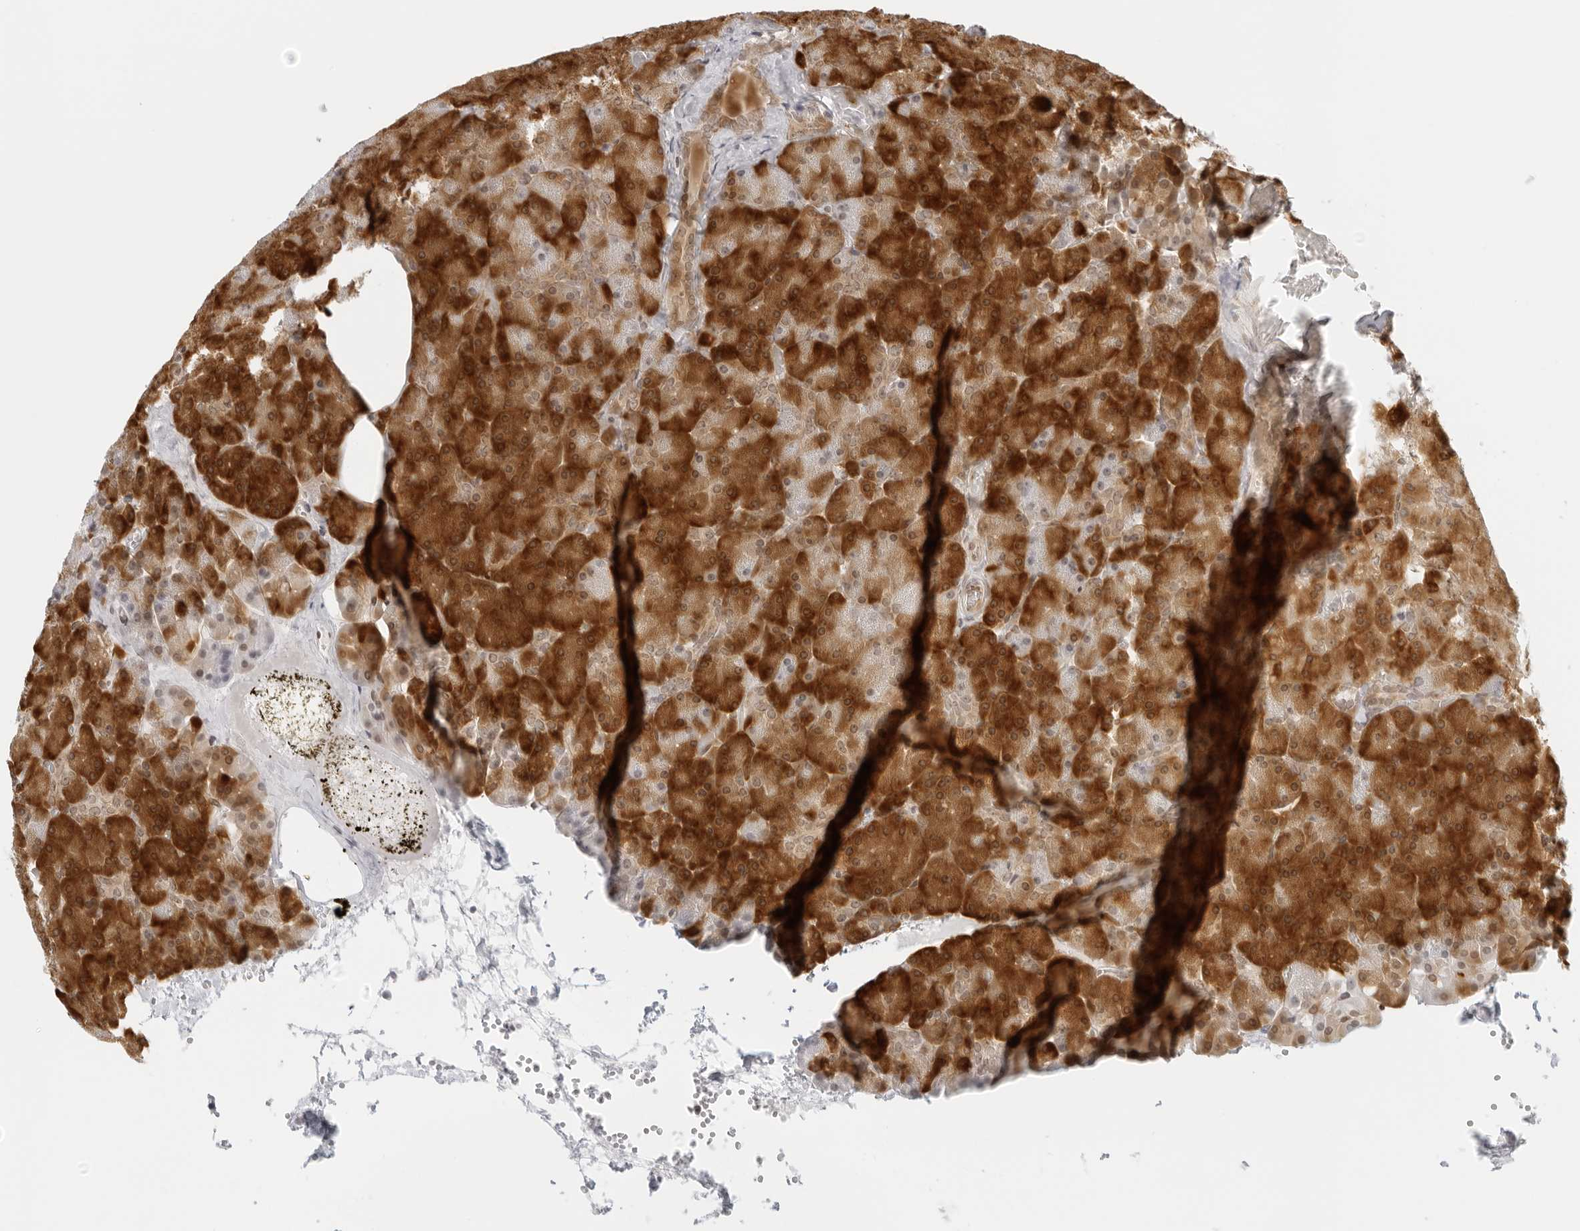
{"staining": {"intensity": "strong", "quantity": ">75%", "location": "cytoplasmic/membranous"}, "tissue": "pancreas", "cell_type": "Exocrine glandular cells", "image_type": "normal", "snomed": [{"axis": "morphology", "description": "Normal tissue, NOS"}, {"axis": "morphology", "description": "Carcinoid, malignant, NOS"}, {"axis": "topography", "description": "Pancreas"}], "caption": "The histopathology image demonstrates staining of benign pancreas, revealing strong cytoplasmic/membranous protein positivity (brown color) within exocrine glandular cells.", "gene": "EIF4G1", "patient": {"sex": "female", "age": 35}}